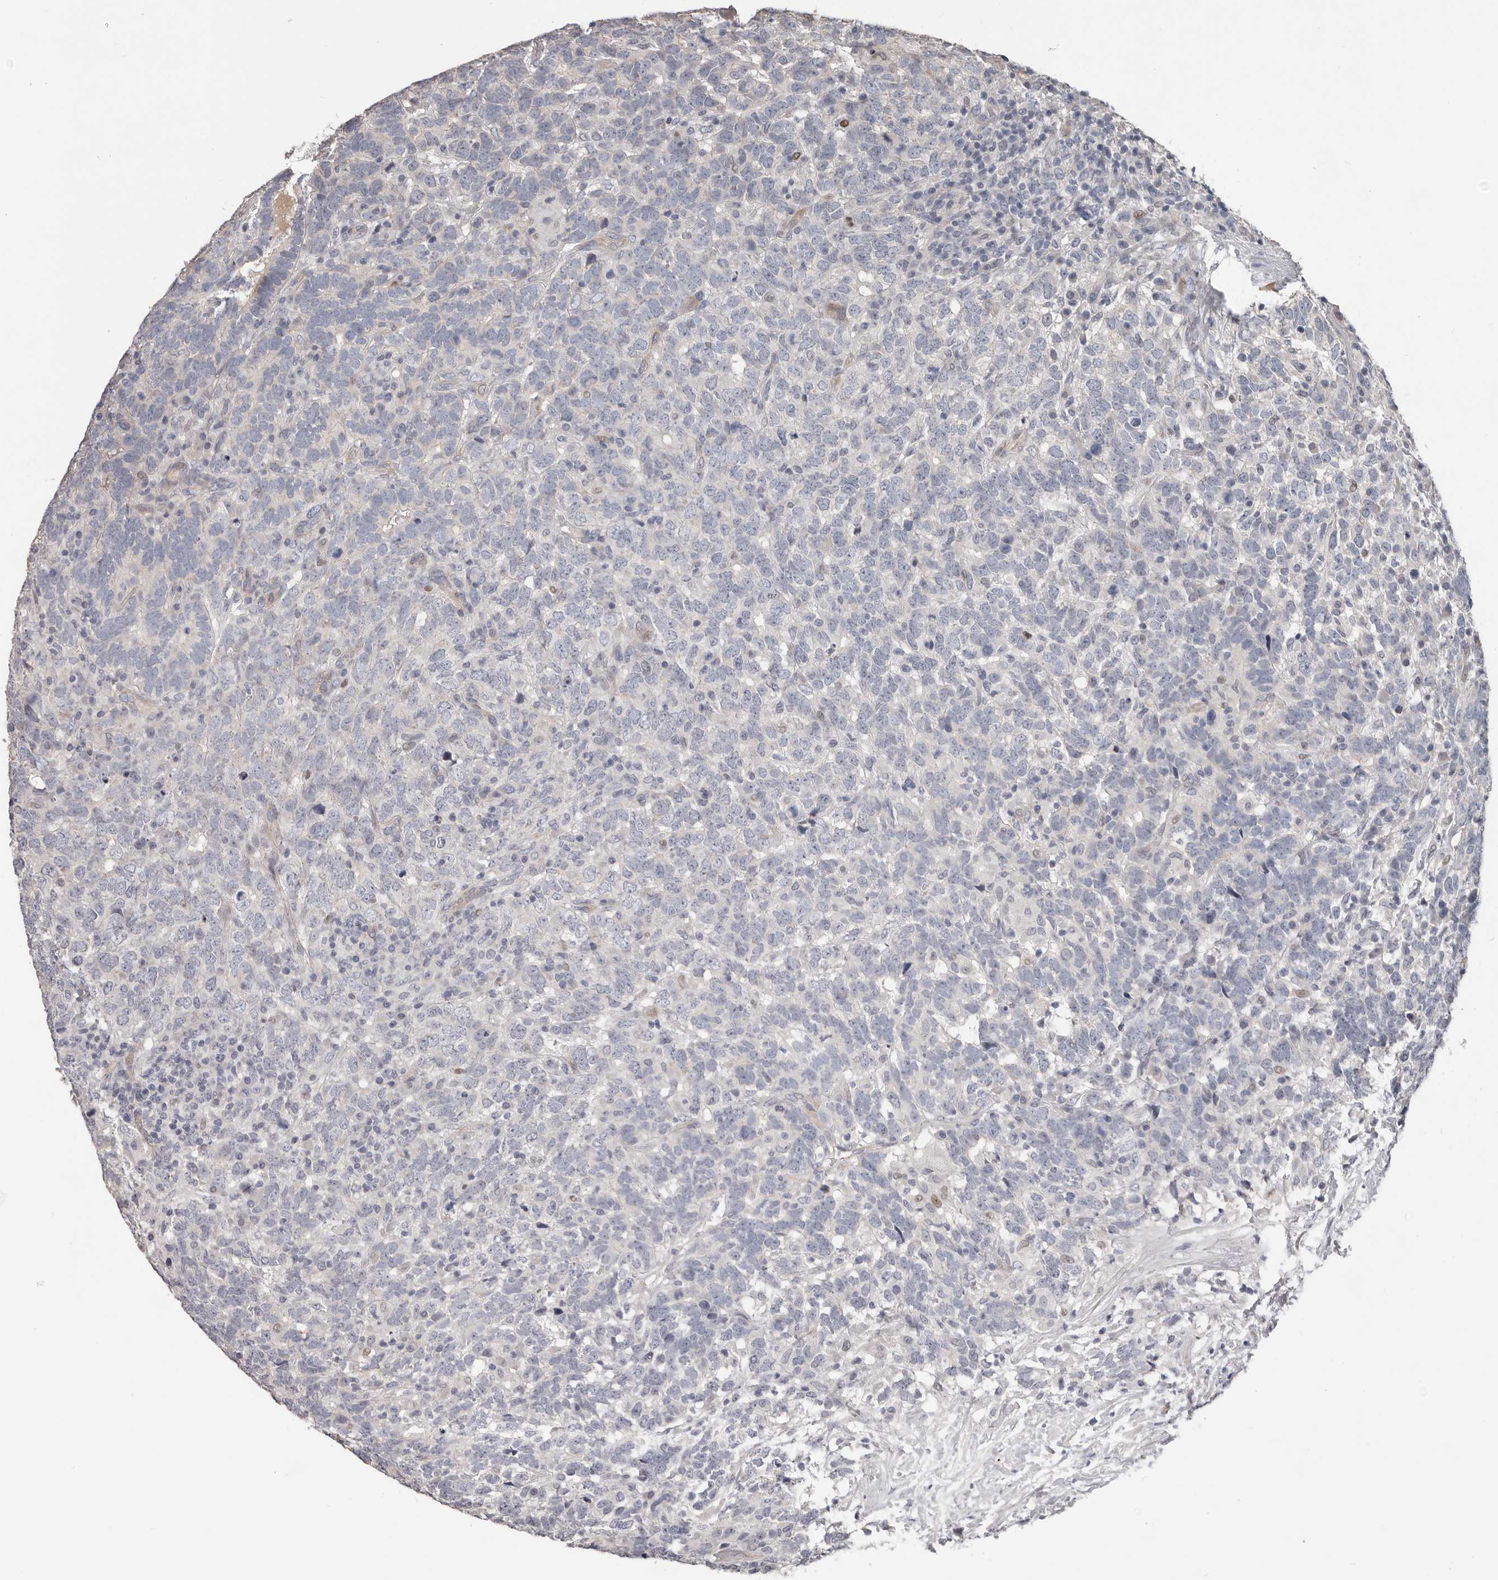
{"staining": {"intensity": "negative", "quantity": "none", "location": "none"}, "tissue": "testis cancer", "cell_type": "Tumor cells", "image_type": "cancer", "snomed": [{"axis": "morphology", "description": "Carcinoma, Embryonal, NOS"}, {"axis": "topography", "description": "Testis"}], "caption": "Immunohistochemistry photomicrograph of testis embryonal carcinoma stained for a protein (brown), which shows no positivity in tumor cells. Brightfield microscopy of immunohistochemistry (IHC) stained with DAB (brown) and hematoxylin (blue), captured at high magnification.", "gene": "RNF217", "patient": {"sex": "male", "age": 26}}